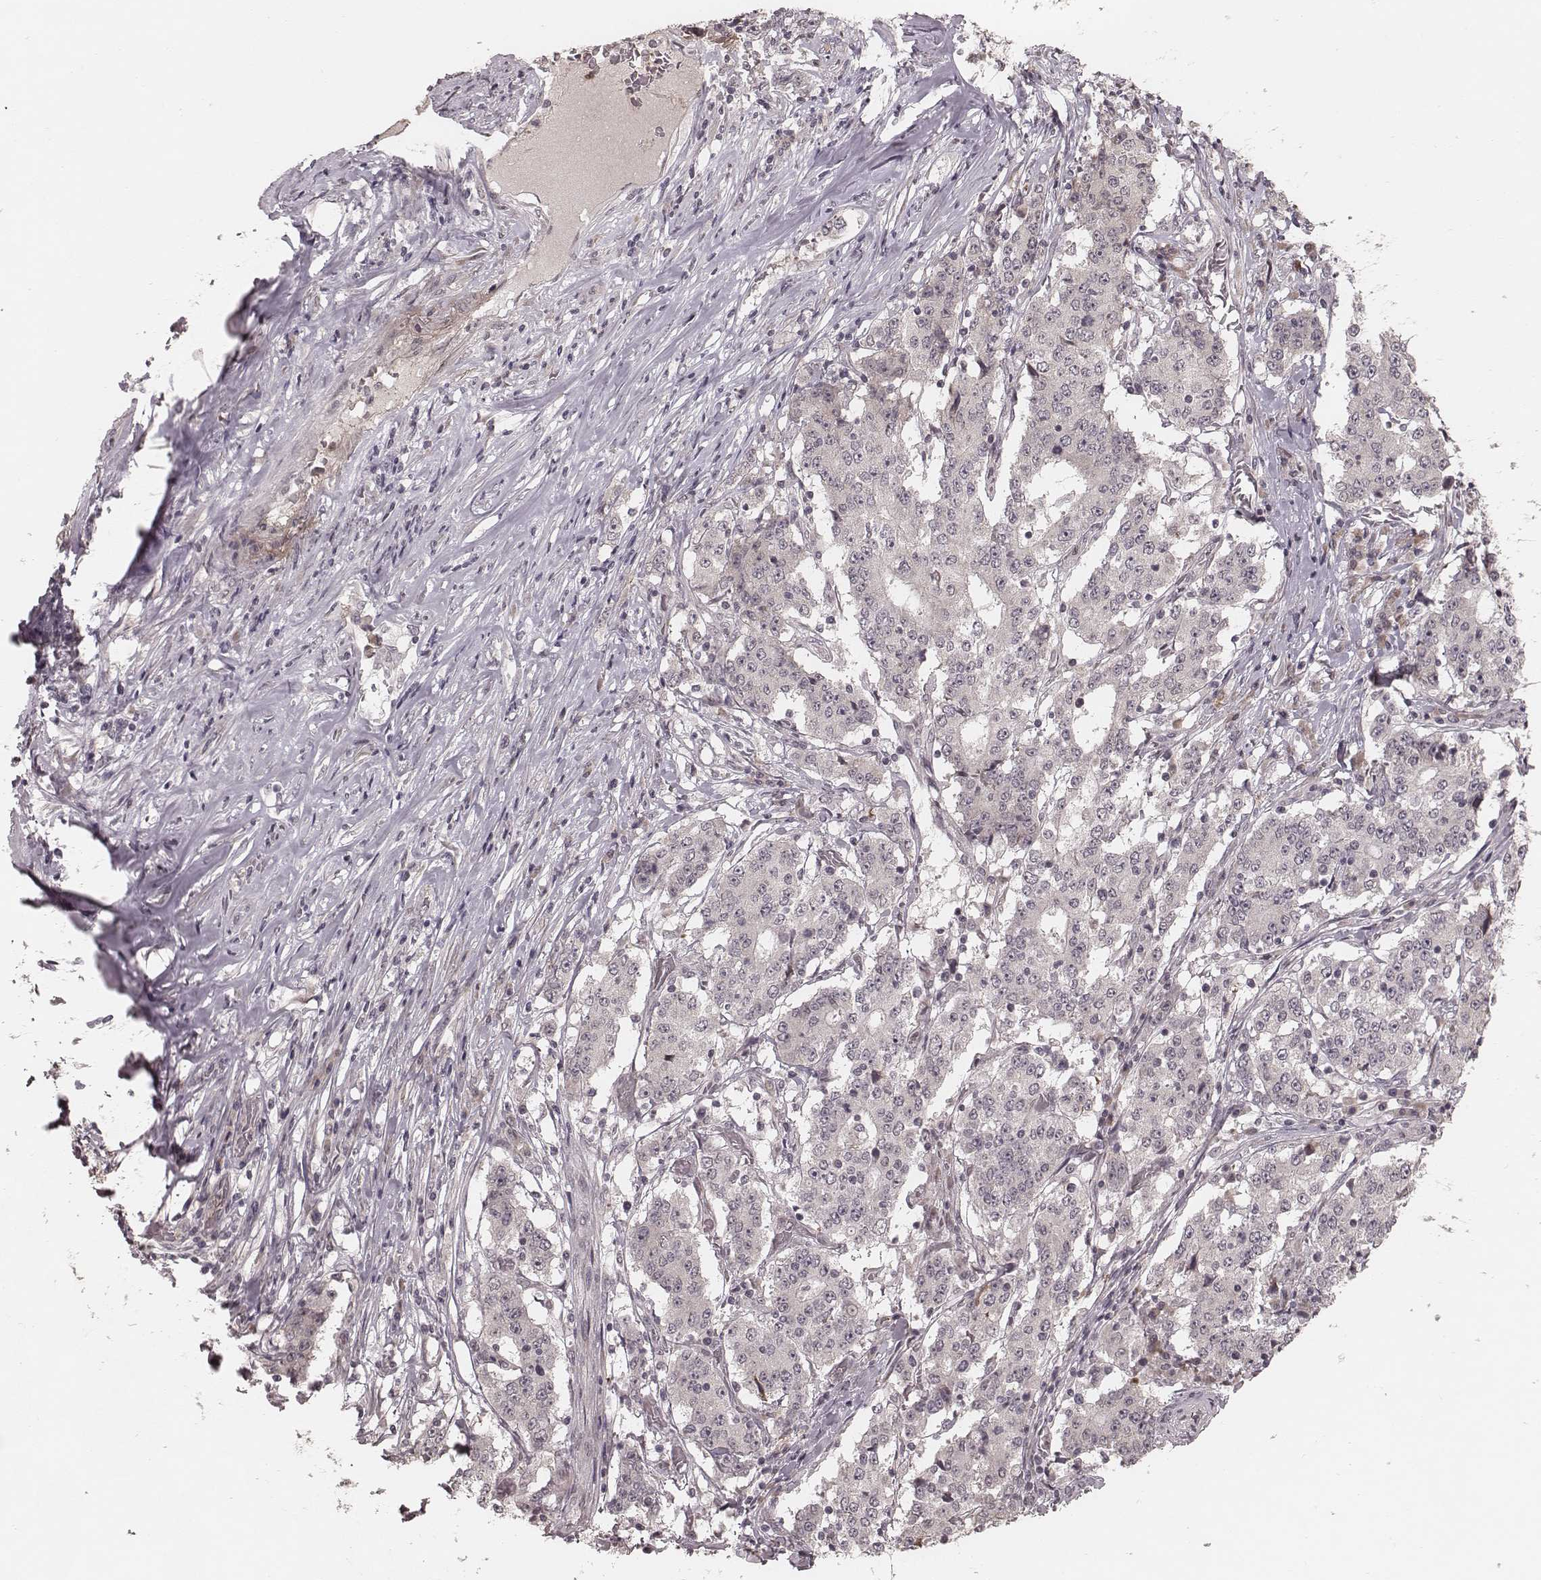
{"staining": {"intensity": "negative", "quantity": "none", "location": "none"}, "tissue": "stomach cancer", "cell_type": "Tumor cells", "image_type": "cancer", "snomed": [{"axis": "morphology", "description": "Adenocarcinoma, NOS"}, {"axis": "topography", "description": "Stomach"}], "caption": "Tumor cells are negative for protein expression in human stomach adenocarcinoma.", "gene": "IL5", "patient": {"sex": "male", "age": 59}}